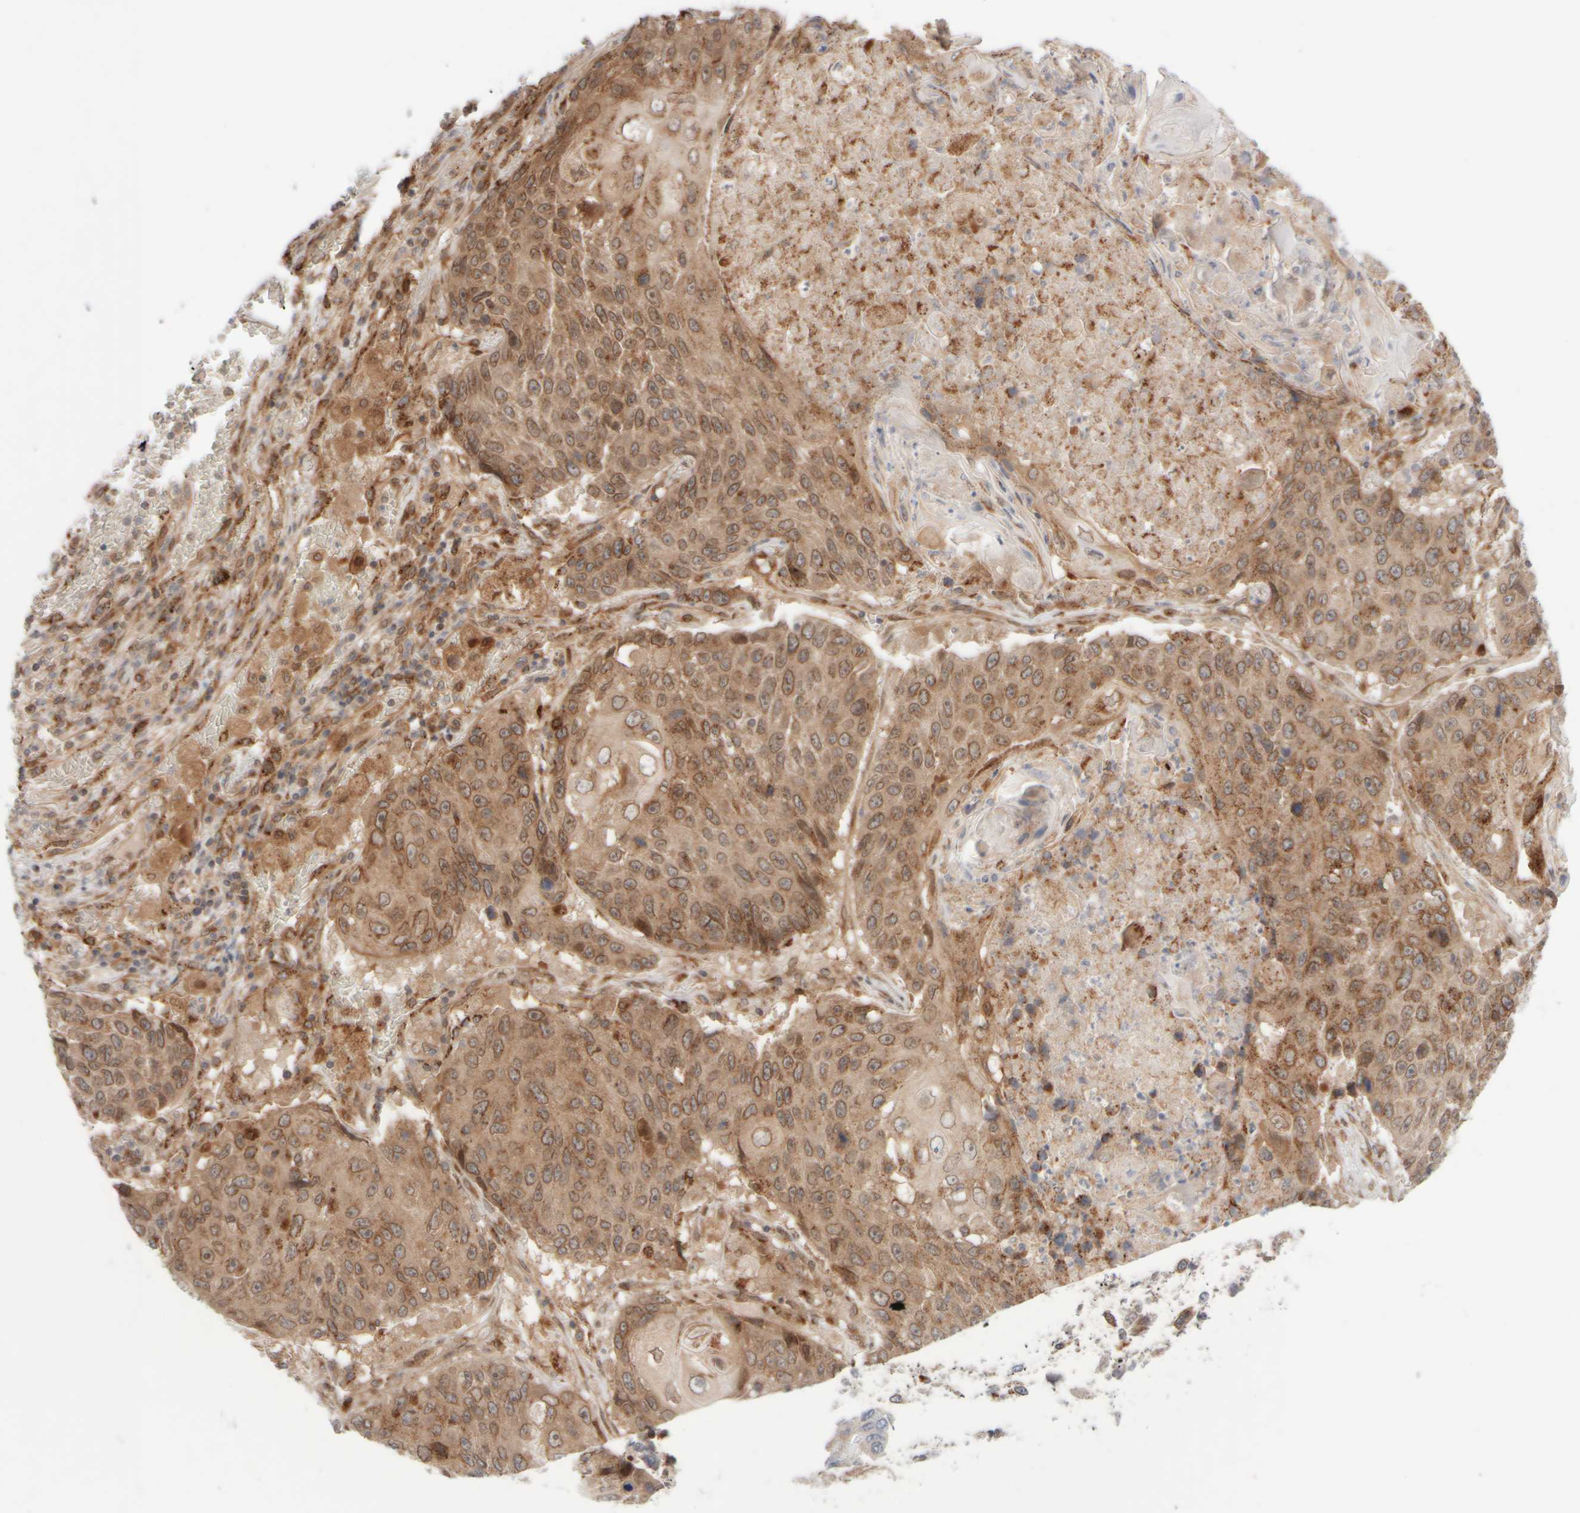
{"staining": {"intensity": "moderate", "quantity": "25%-75%", "location": "cytoplasmic/membranous"}, "tissue": "lung cancer", "cell_type": "Tumor cells", "image_type": "cancer", "snomed": [{"axis": "morphology", "description": "Adenocarcinoma, NOS"}, {"axis": "topography", "description": "Lung"}], "caption": "This image reveals lung cancer (adenocarcinoma) stained with immunohistochemistry (IHC) to label a protein in brown. The cytoplasmic/membranous of tumor cells show moderate positivity for the protein. Nuclei are counter-stained blue.", "gene": "GCN1", "patient": {"sex": "male", "age": 64}}